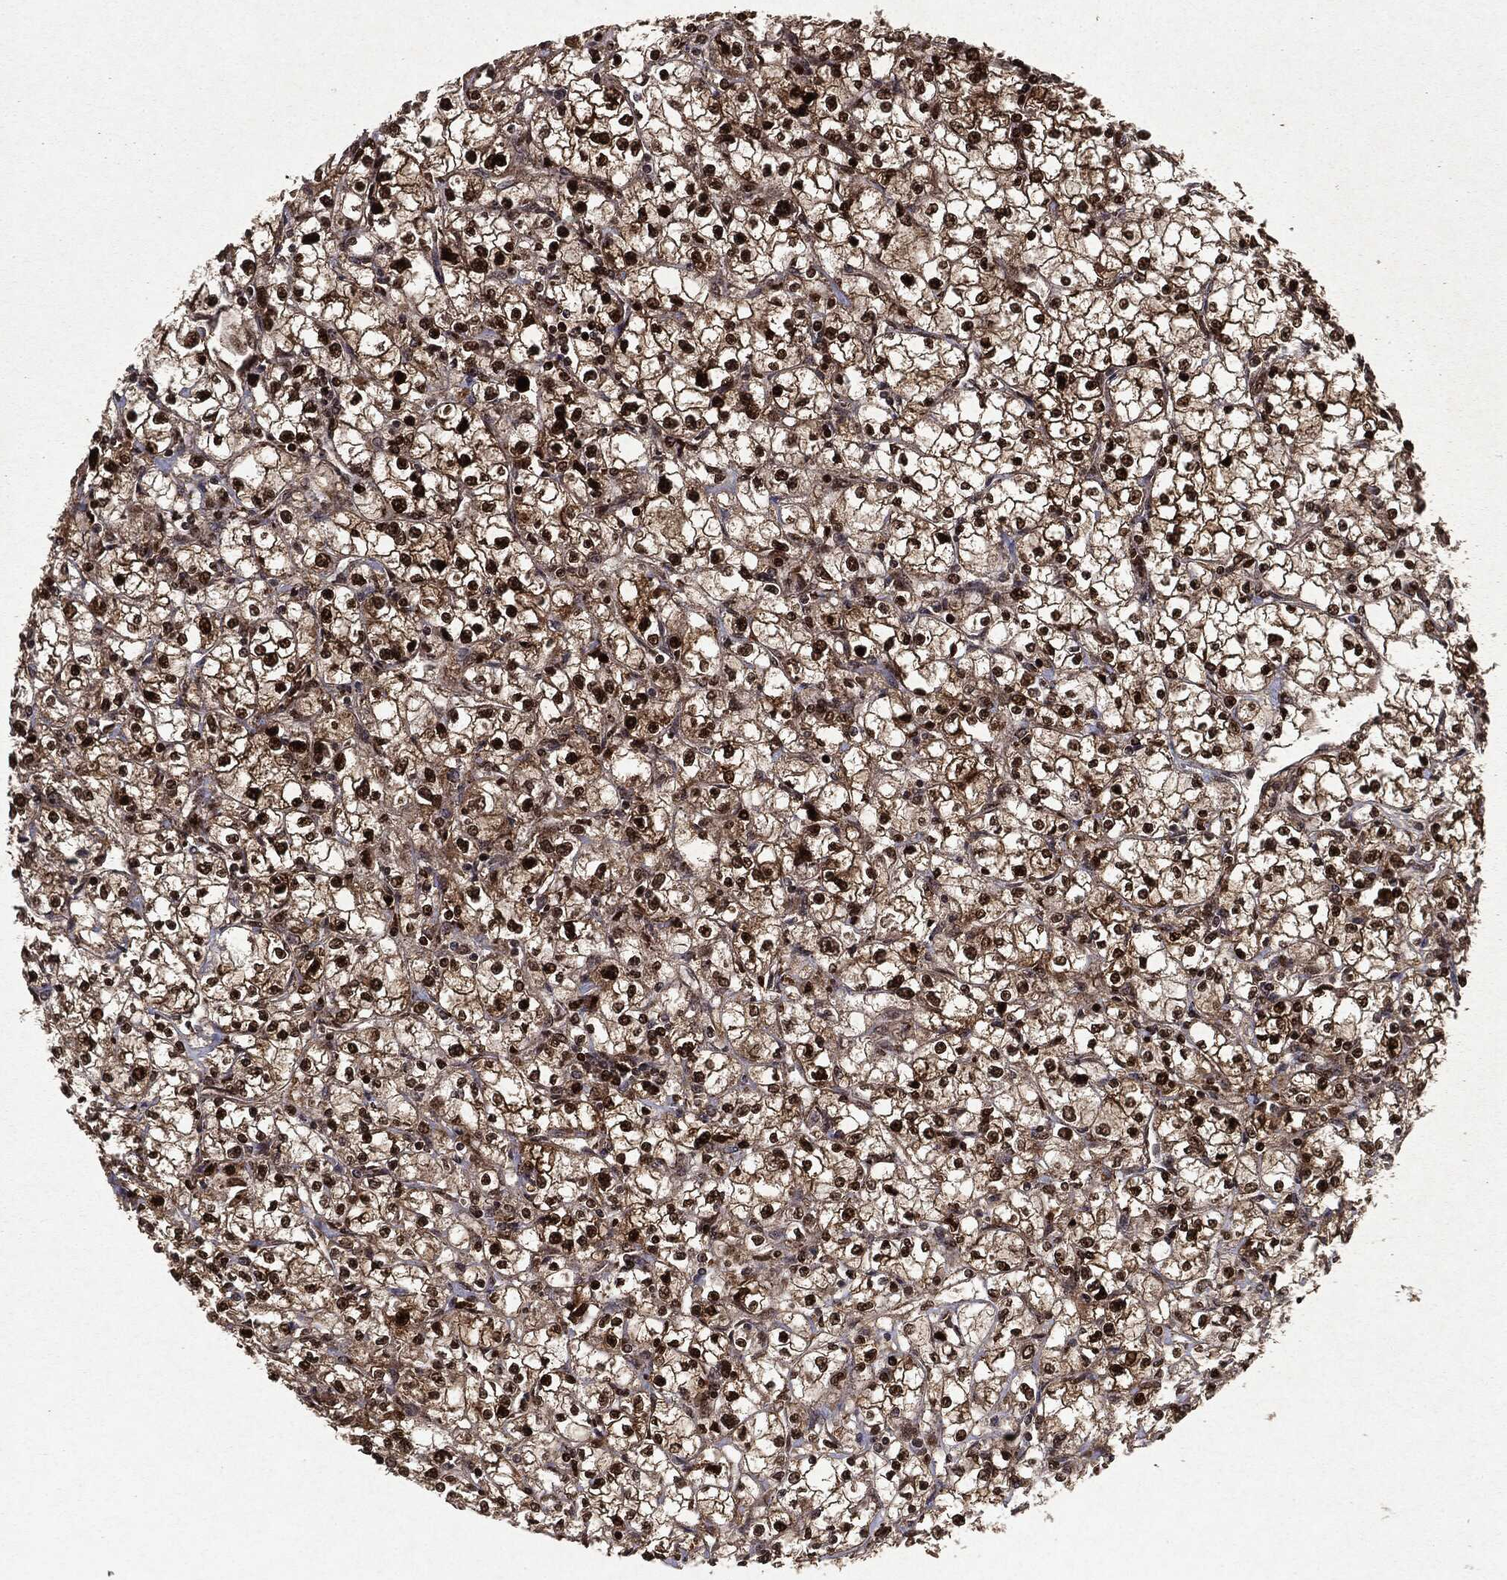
{"staining": {"intensity": "strong", "quantity": ">75%", "location": "cytoplasmic/membranous,nuclear"}, "tissue": "renal cancer", "cell_type": "Tumor cells", "image_type": "cancer", "snomed": [{"axis": "morphology", "description": "Adenocarcinoma, NOS"}, {"axis": "topography", "description": "Kidney"}], "caption": "This is a histology image of IHC staining of renal adenocarcinoma, which shows strong expression in the cytoplasmic/membranous and nuclear of tumor cells.", "gene": "PEBP1", "patient": {"sex": "male", "age": 67}}